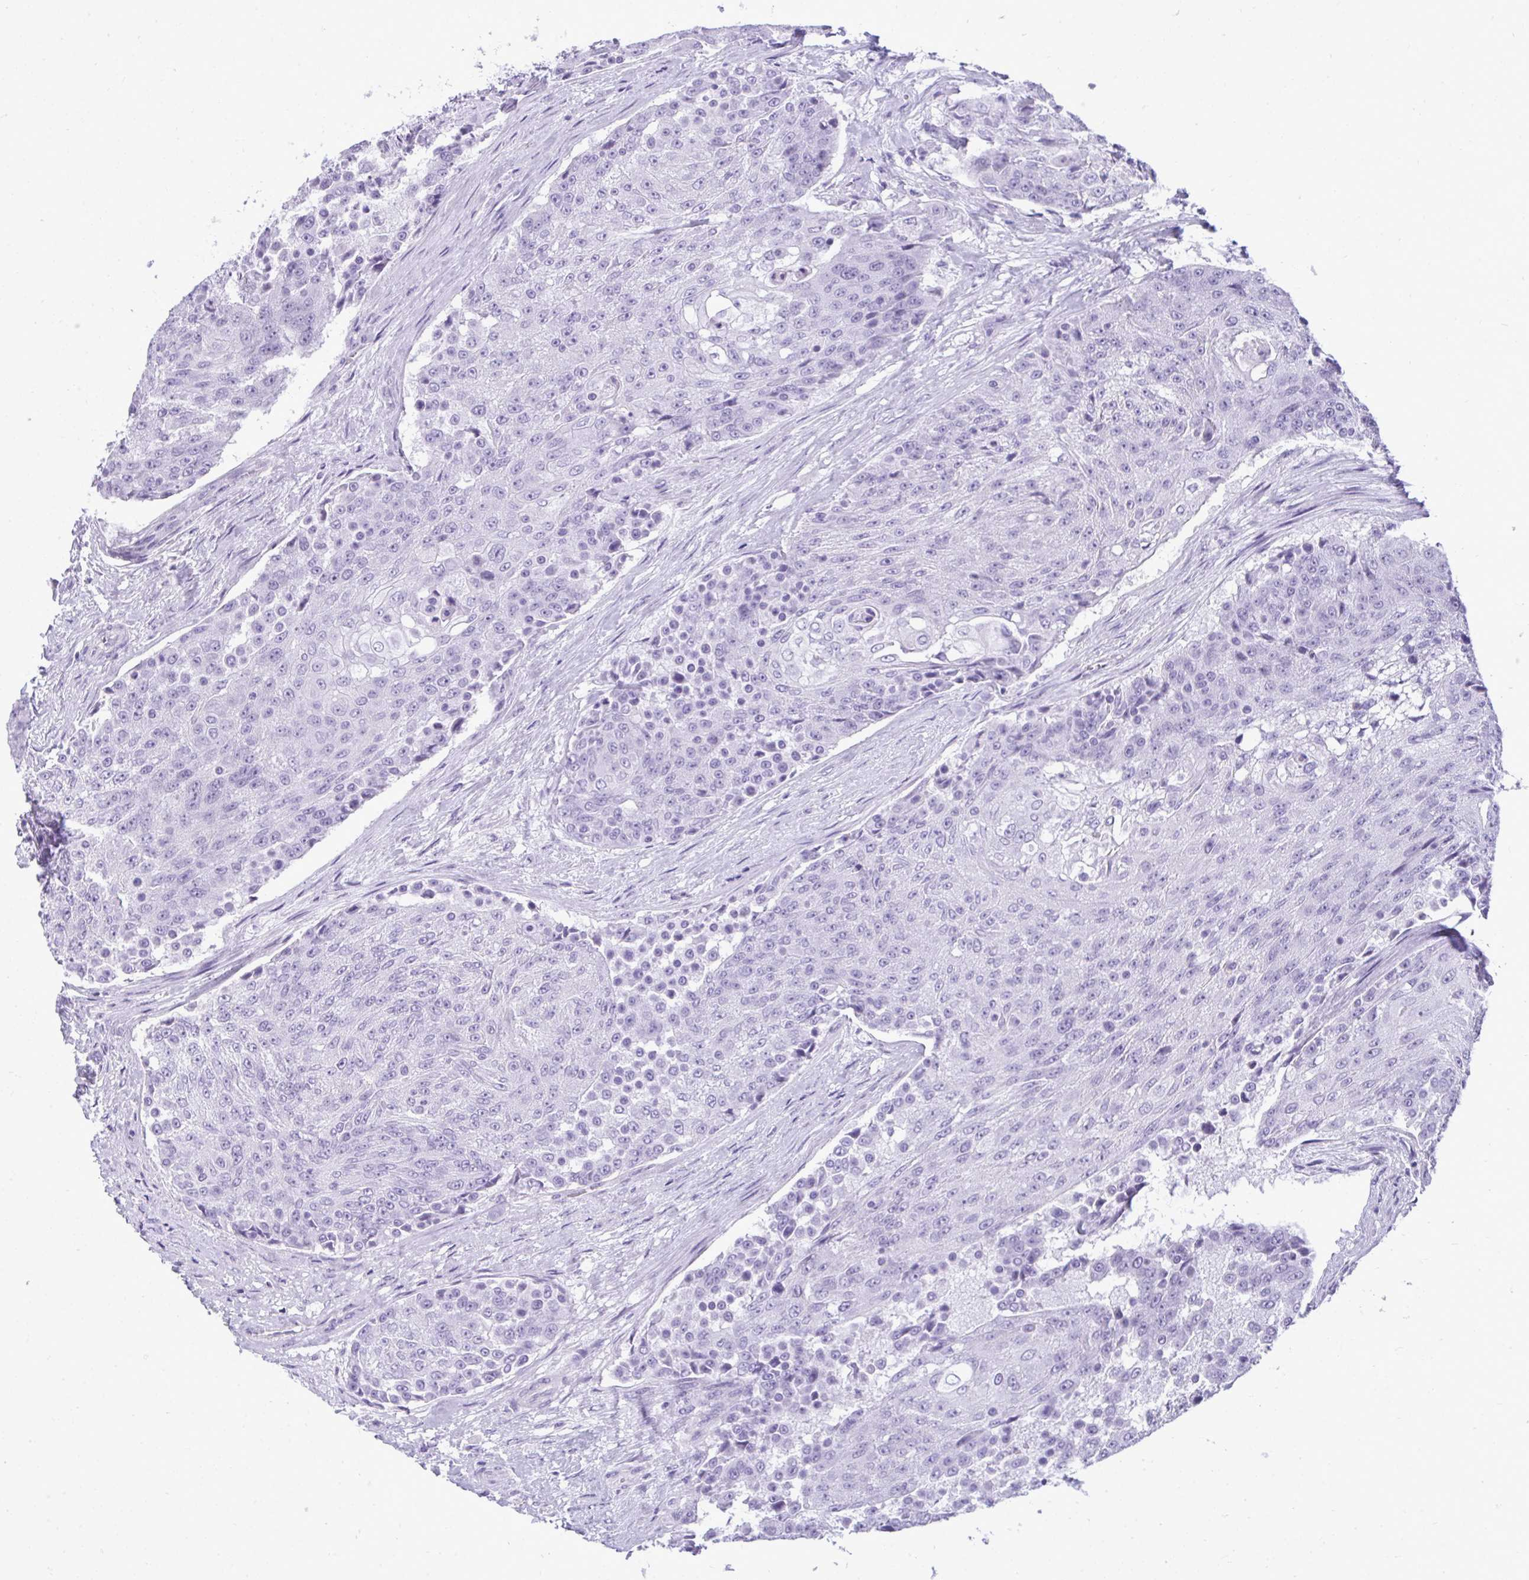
{"staining": {"intensity": "negative", "quantity": "none", "location": "none"}, "tissue": "urothelial cancer", "cell_type": "Tumor cells", "image_type": "cancer", "snomed": [{"axis": "morphology", "description": "Urothelial carcinoma, High grade"}, {"axis": "topography", "description": "Urinary bladder"}], "caption": "Tumor cells show no significant protein expression in urothelial cancer.", "gene": "PRM2", "patient": {"sex": "female", "age": 63}}